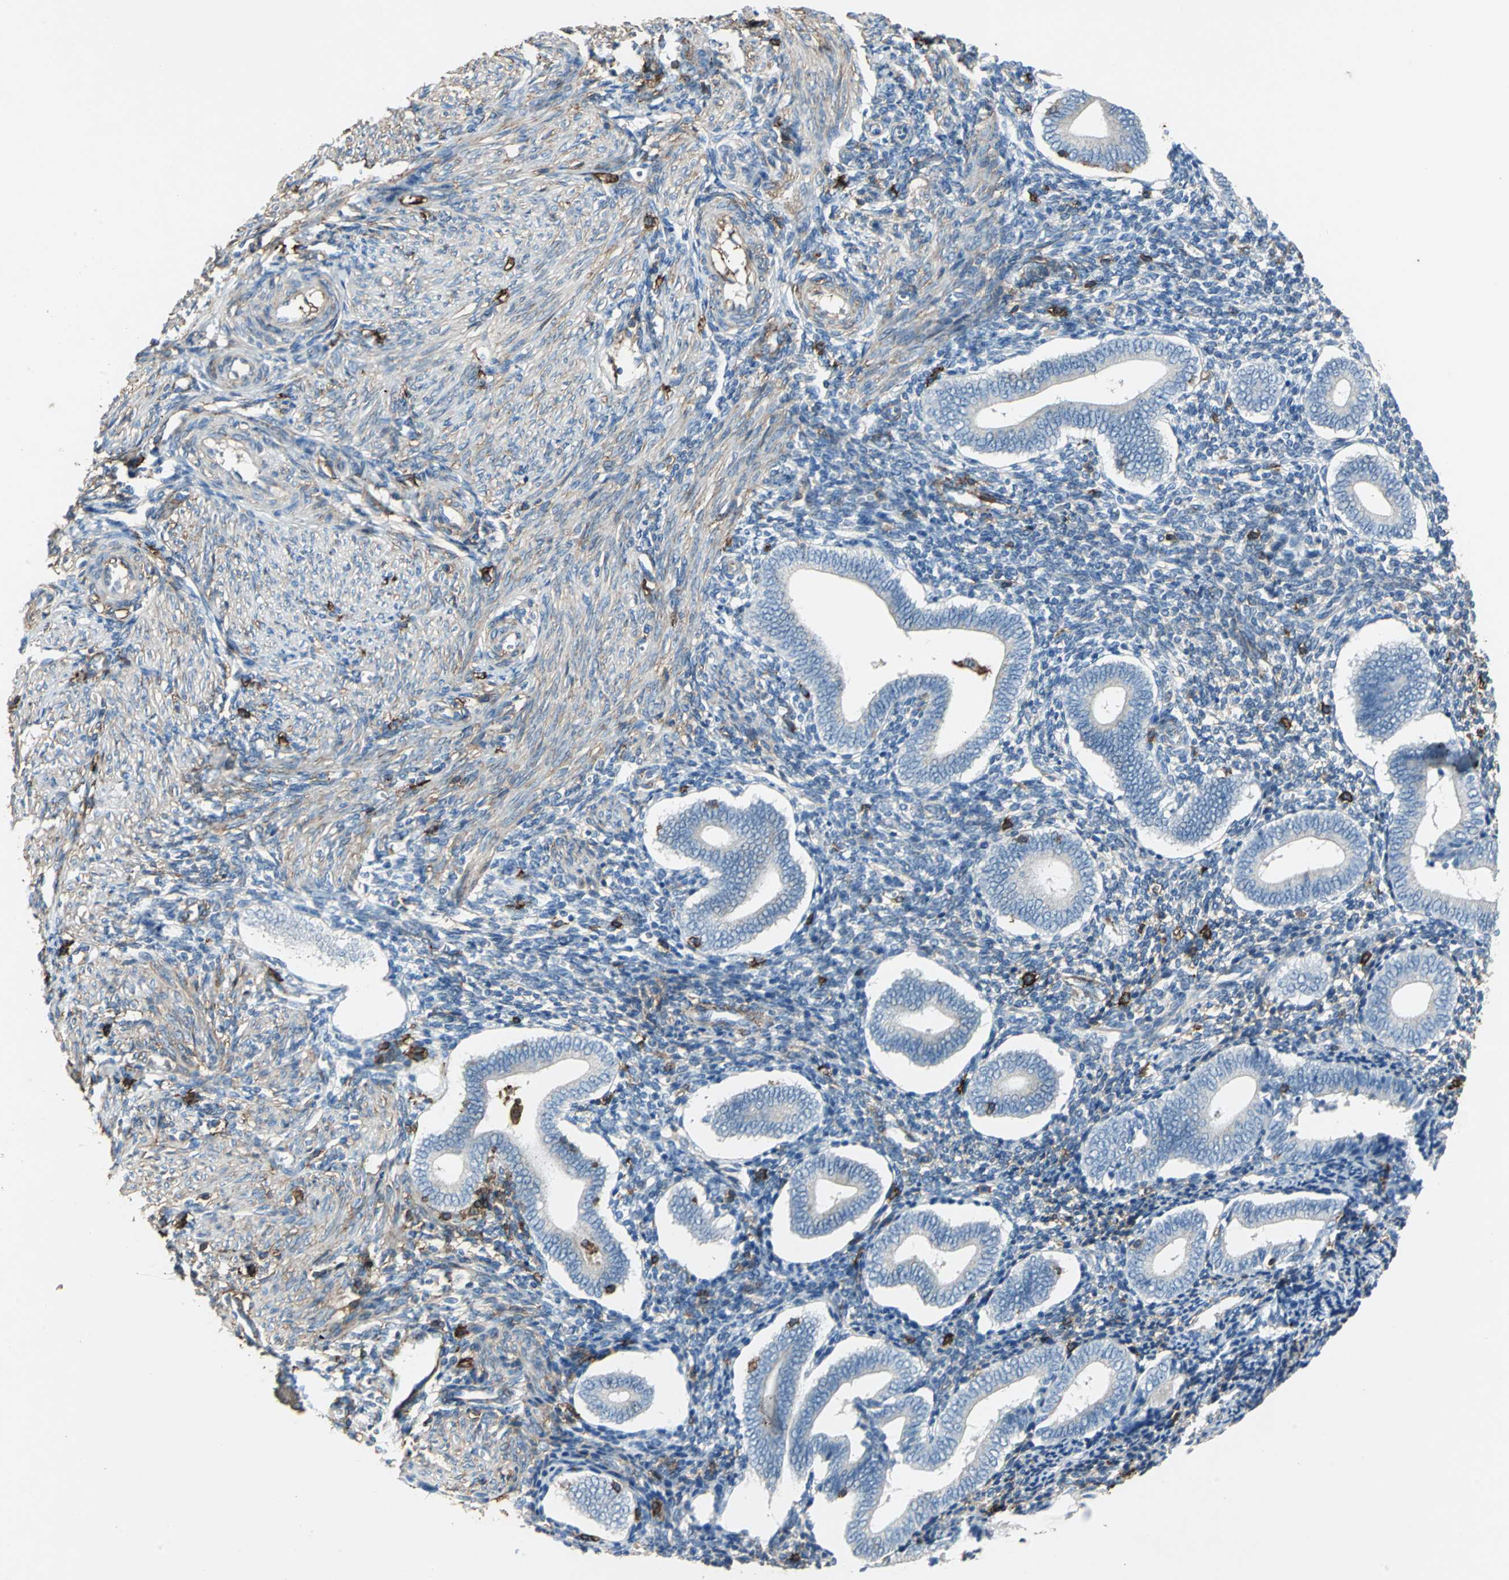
{"staining": {"intensity": "weak", "quantity": "<25%", "location": "cytoplasmic/membranous"}, "tissue": "endometrium", "cell_type": "Cells in endometrial stroma", "image_type": "normal", "snomed": [{"axis": "morphology", "description": "Normal tissue, NOS"}, {"axis": "topography", "description": "Uterus"}, {"axis": "topography", "description": "Endometrium"}], "caption": "High power microscopy histopathology image of an IHC histopathology image of normal endometrium, revealing no significant staining in cells in endometrial stroma.", "gene": "CD44", "patient": {"sex": "female", "age": 33}}